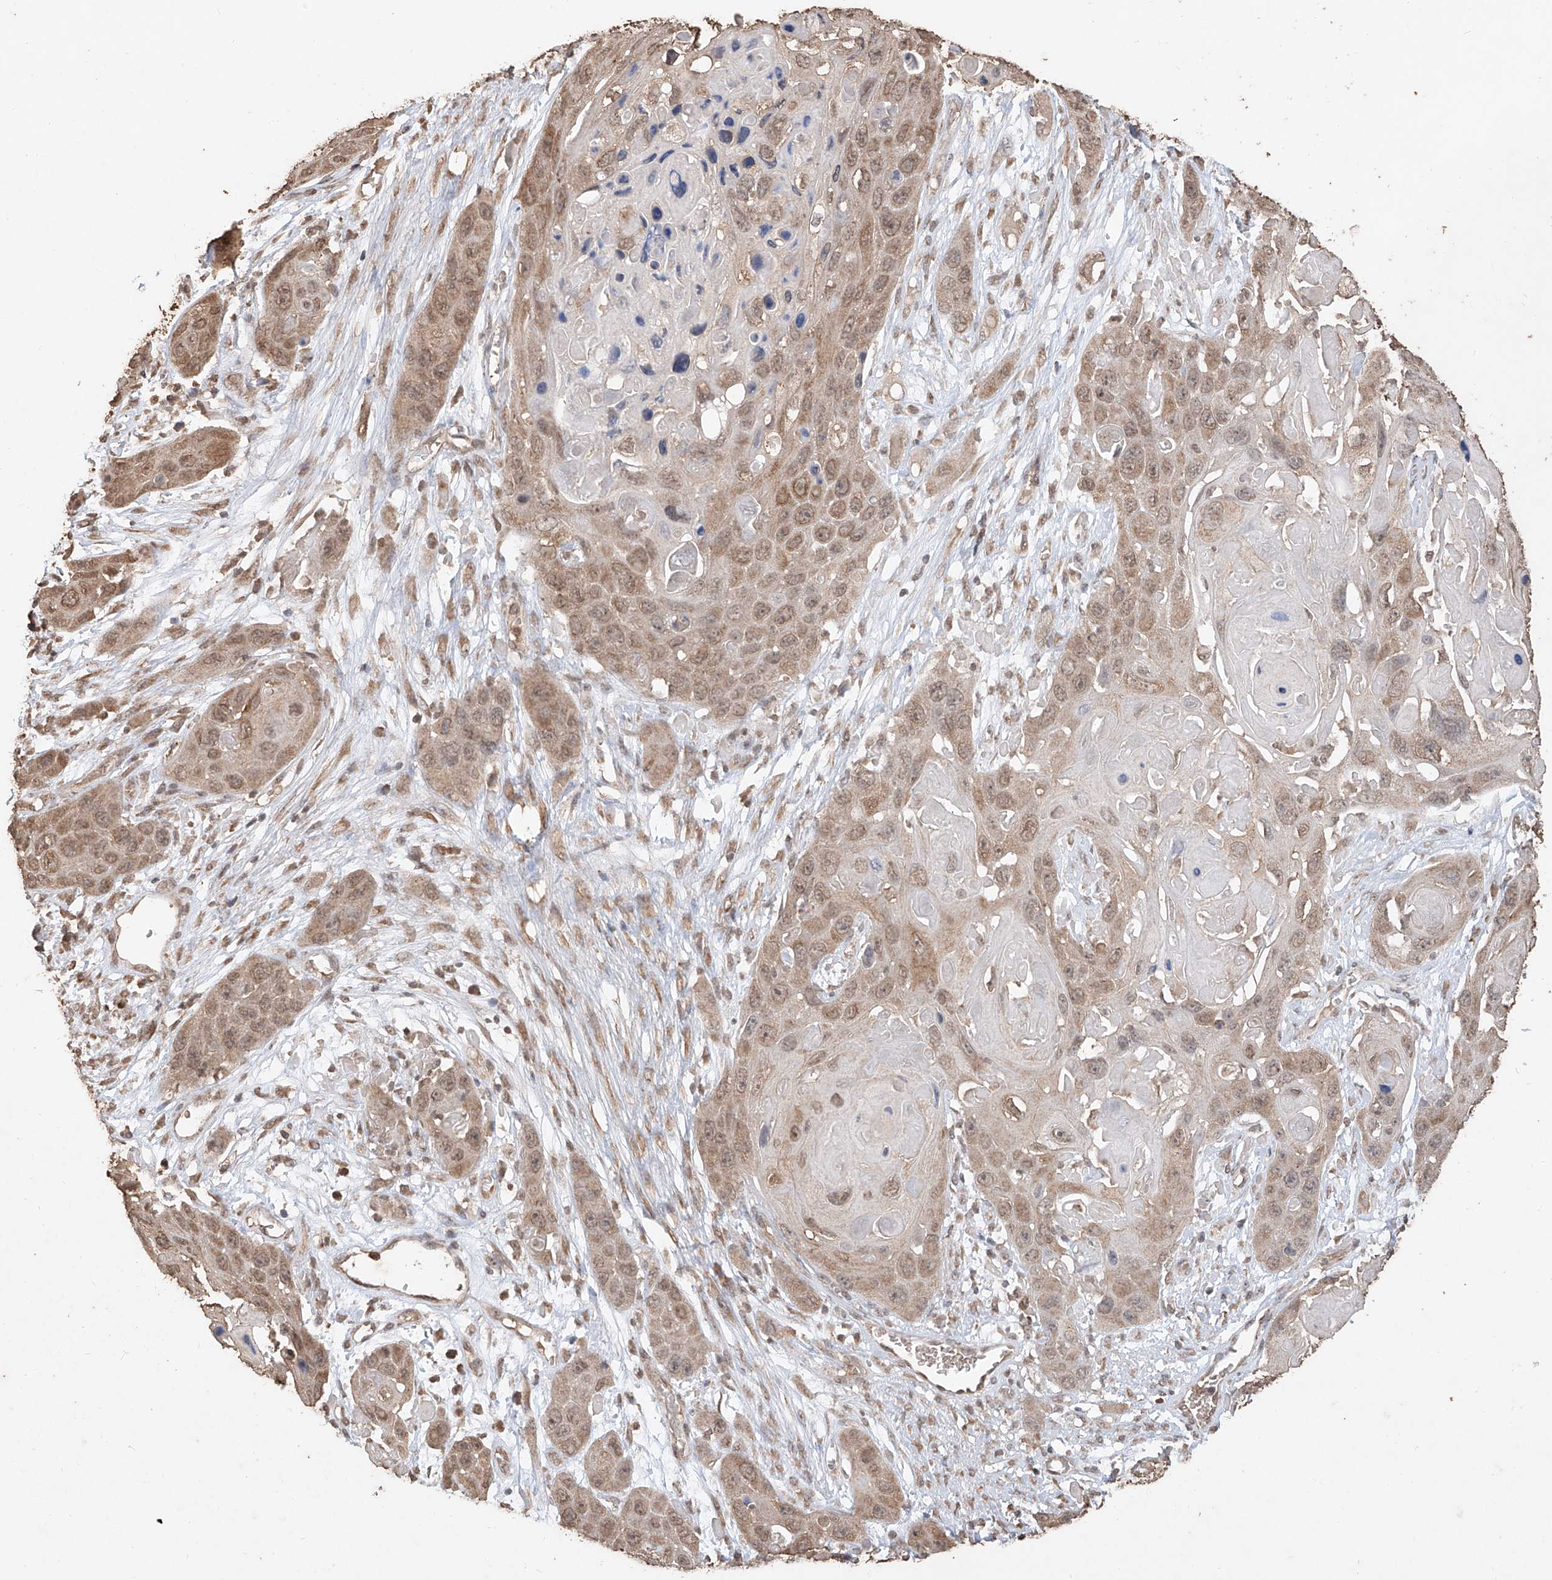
{"staining": {"intensity": "moderate", "quantity": ">75%", "location": "cytoplasmic/membranous,nuclear"}, "tissue": "skin cancer", "cell_type": "Tumor cells", "image_type": "cancer", "snomed": [{"axis": "morphology", "description": "Squamous cell carcinoma, NOS"}, {"axis": "topography", "description": "Skin"}], "caption": "Skin cancer (squamous cell carcinoma) tissue reveals moderate cytoplasmic/membranous and nuclear staining in approximately >75% of tumor cells, visualized by immunohistochemistry.", "gene": "ELOVL1", "patient": {"sex": "male", "age": 55}}